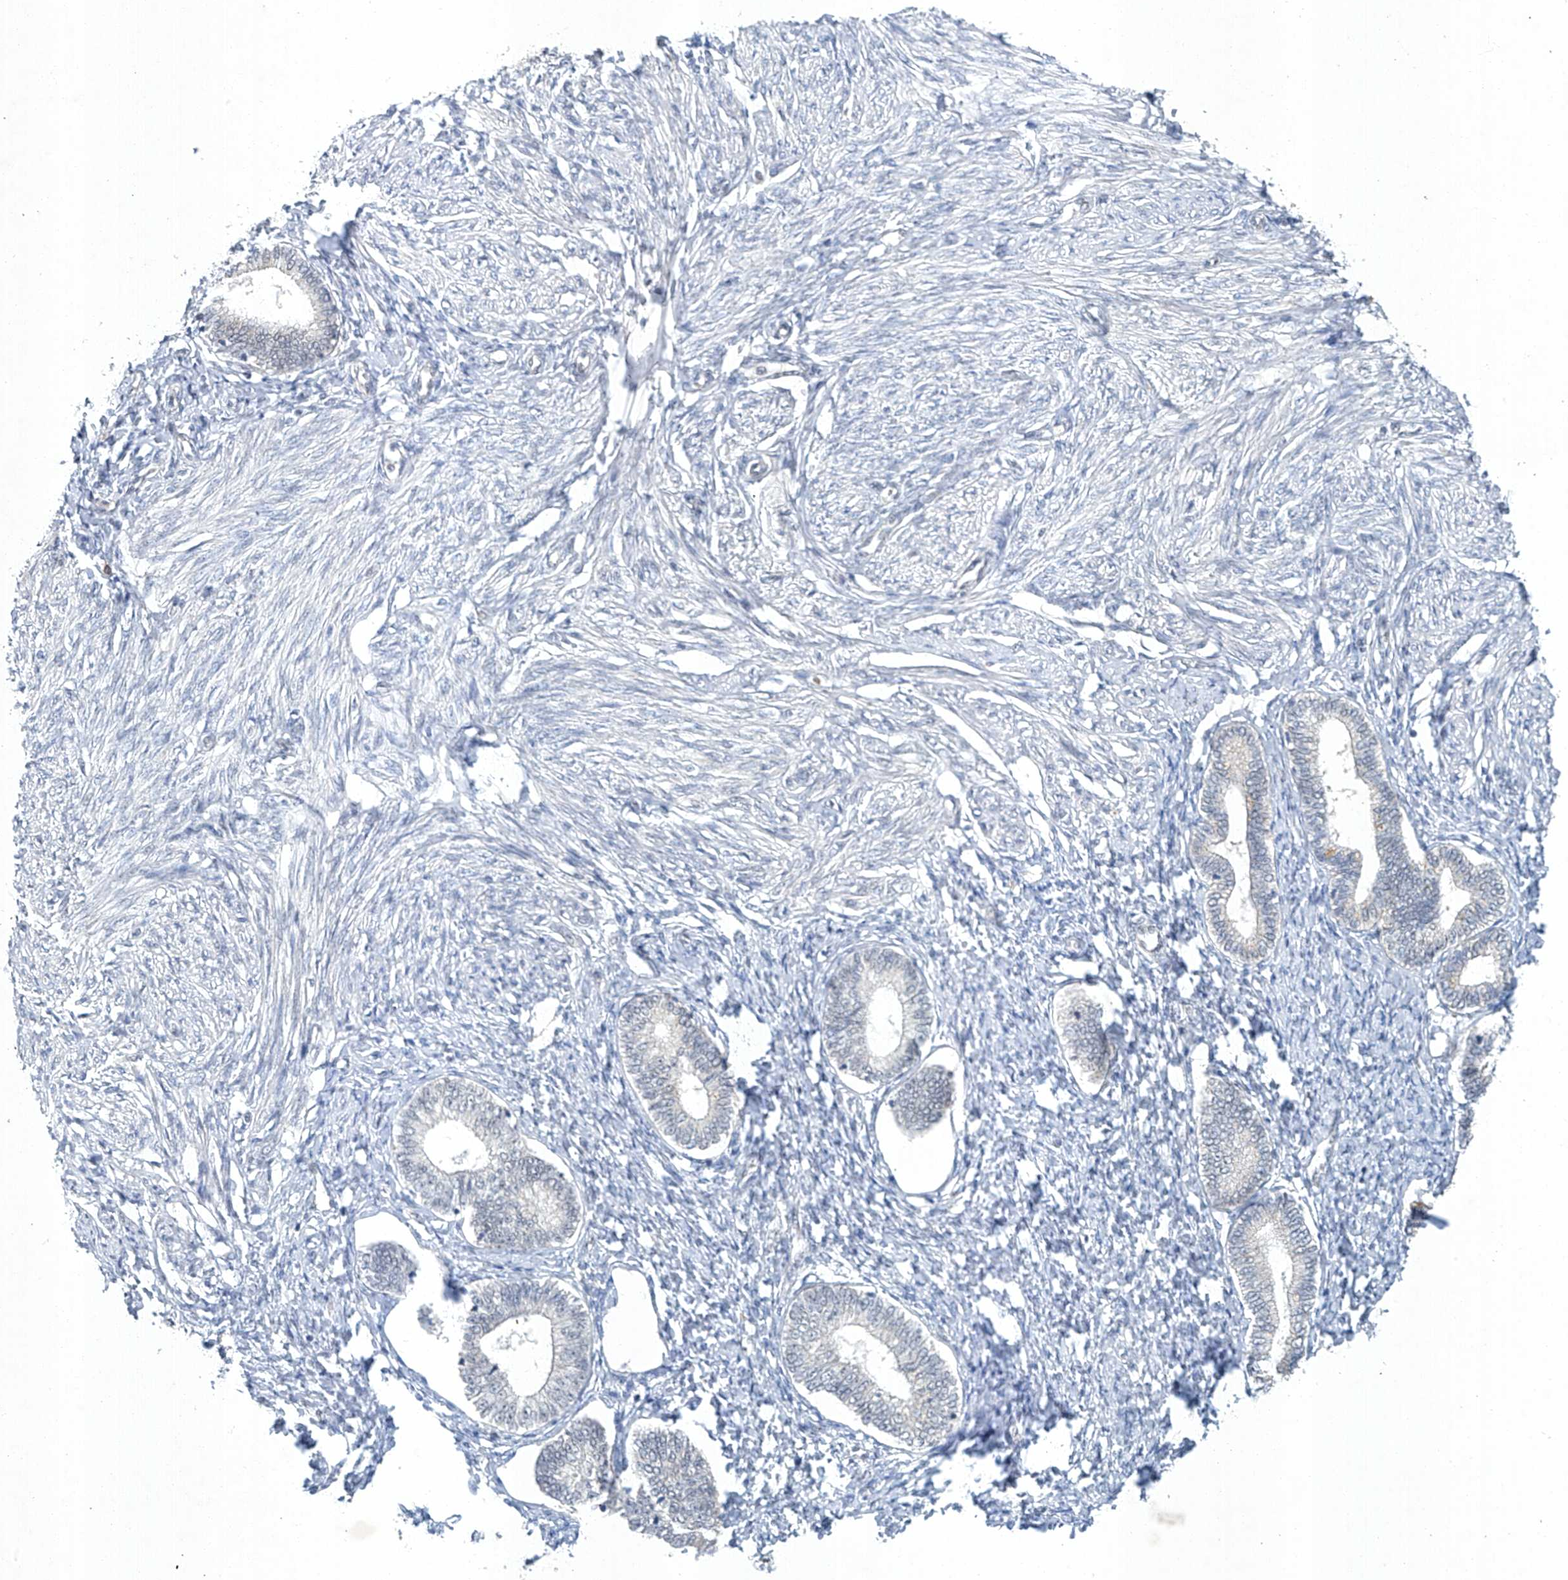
{"staining": {"intensity": "negative", "quantity": "none", "location": "none"}, "tissue": "endometrium", "cell_type": "Cells in endometrial stroma", "image_type": "normal", "snomed": [{"axis": "morphology", "description": "Normal tissue, NOS"}, {"axis": "topography", "description": "Endometrium"}], "caption": "This is an immunohistochemistry micrograph of unremarkable endometrium. There is no positivity in cells in endometrial stroma.", "gene": "TAF8", "patient": {"sex": "female", "age": 72}}